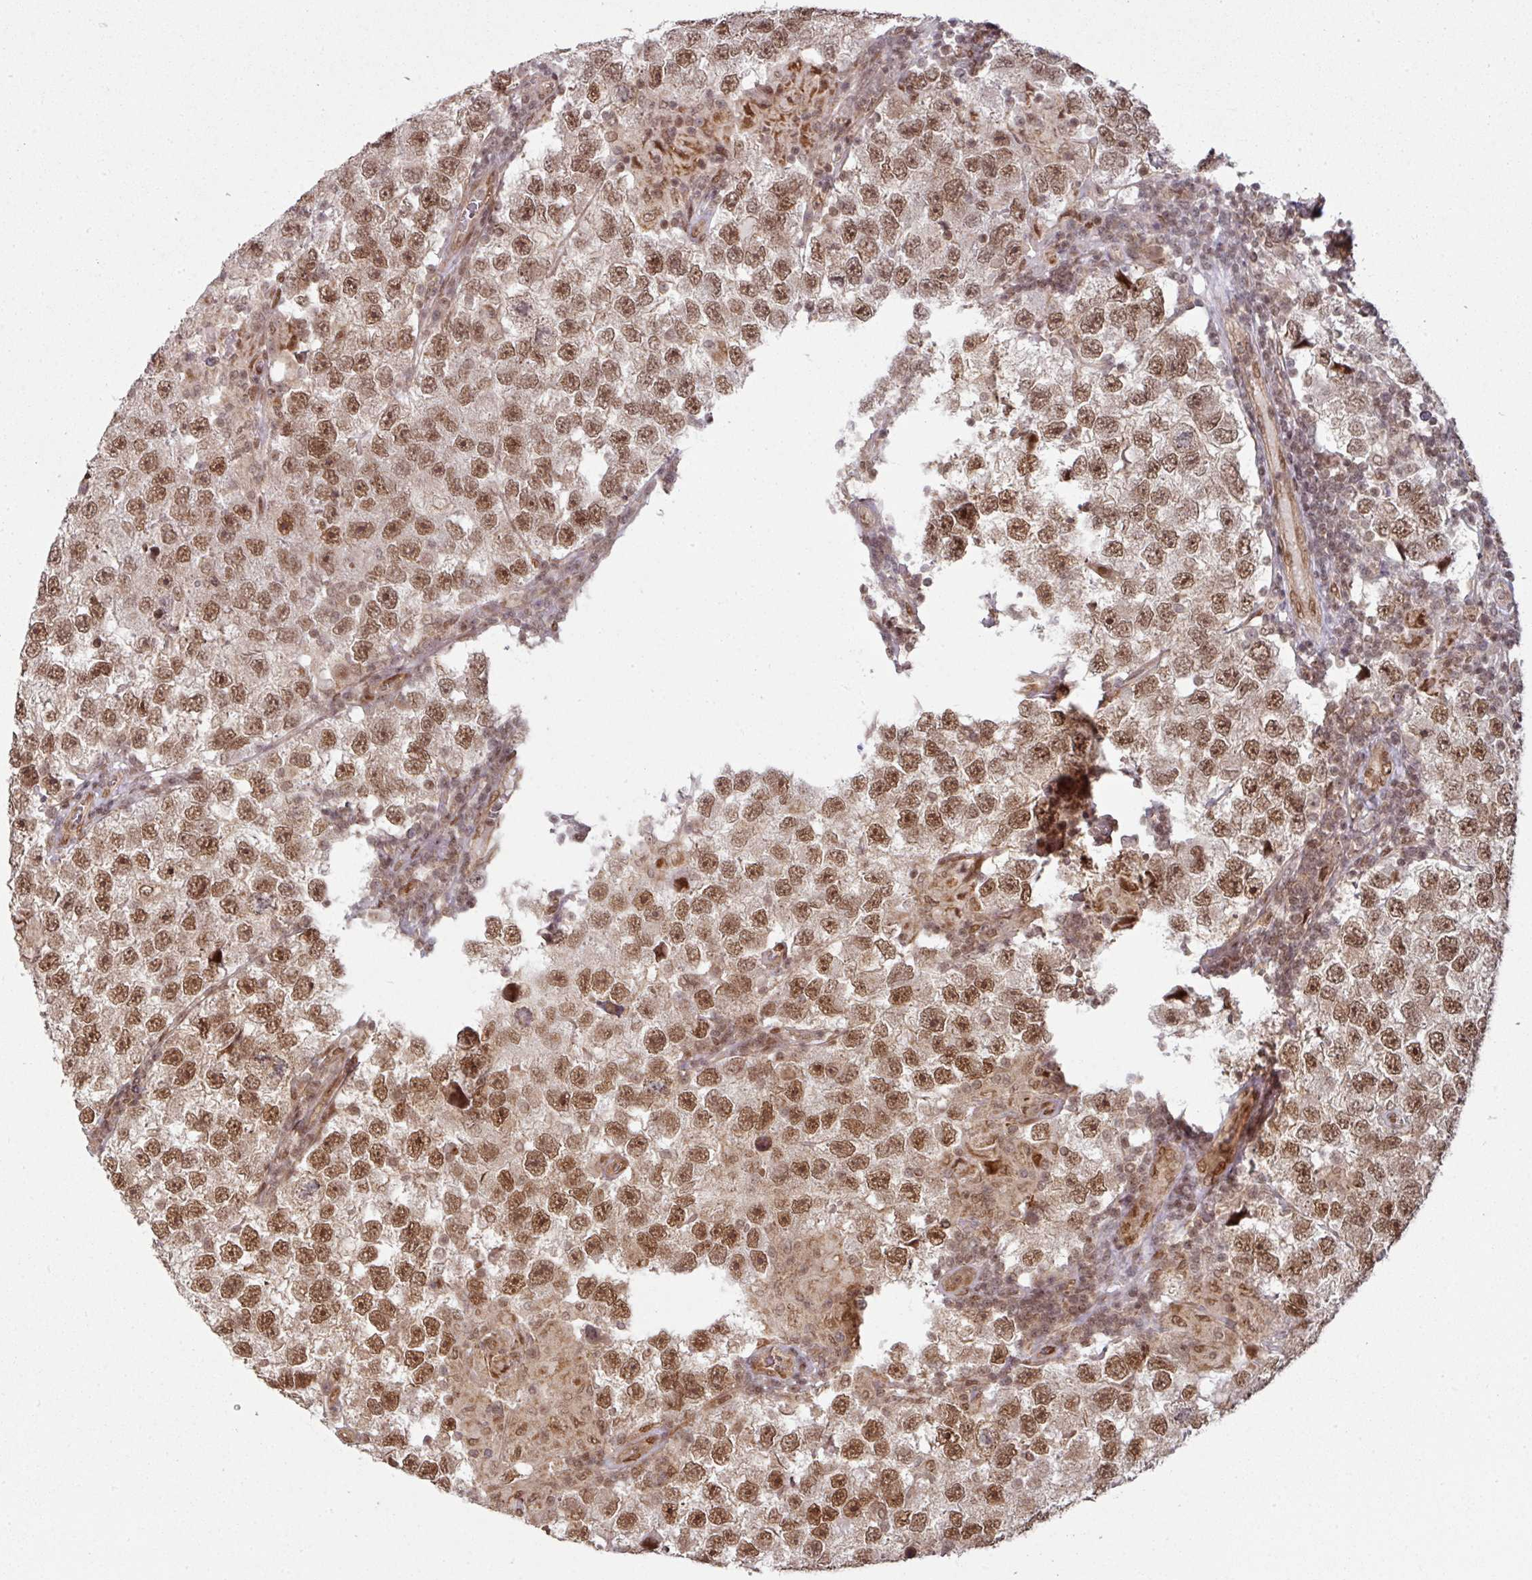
{"staining": {"intensity": "moderate", "quantity": ">75%", "location": "nuclear"}, "tissue": "testis cancer", "cell_type": "Tumor cells", "image_type": "cancer", "snomed": [{"axis": "morphology", "description": "Seminoma, NOS"}, {"axis": "topography", "description": "Testis"}], "caption": "Testis cancer (seminoma) stained for a protein (brown) reveals moderate nuclear positive positivity in approximately >75% of tumor cells.", "gene": "SIK3", "patient": {"sex": "male", "age": 26}}